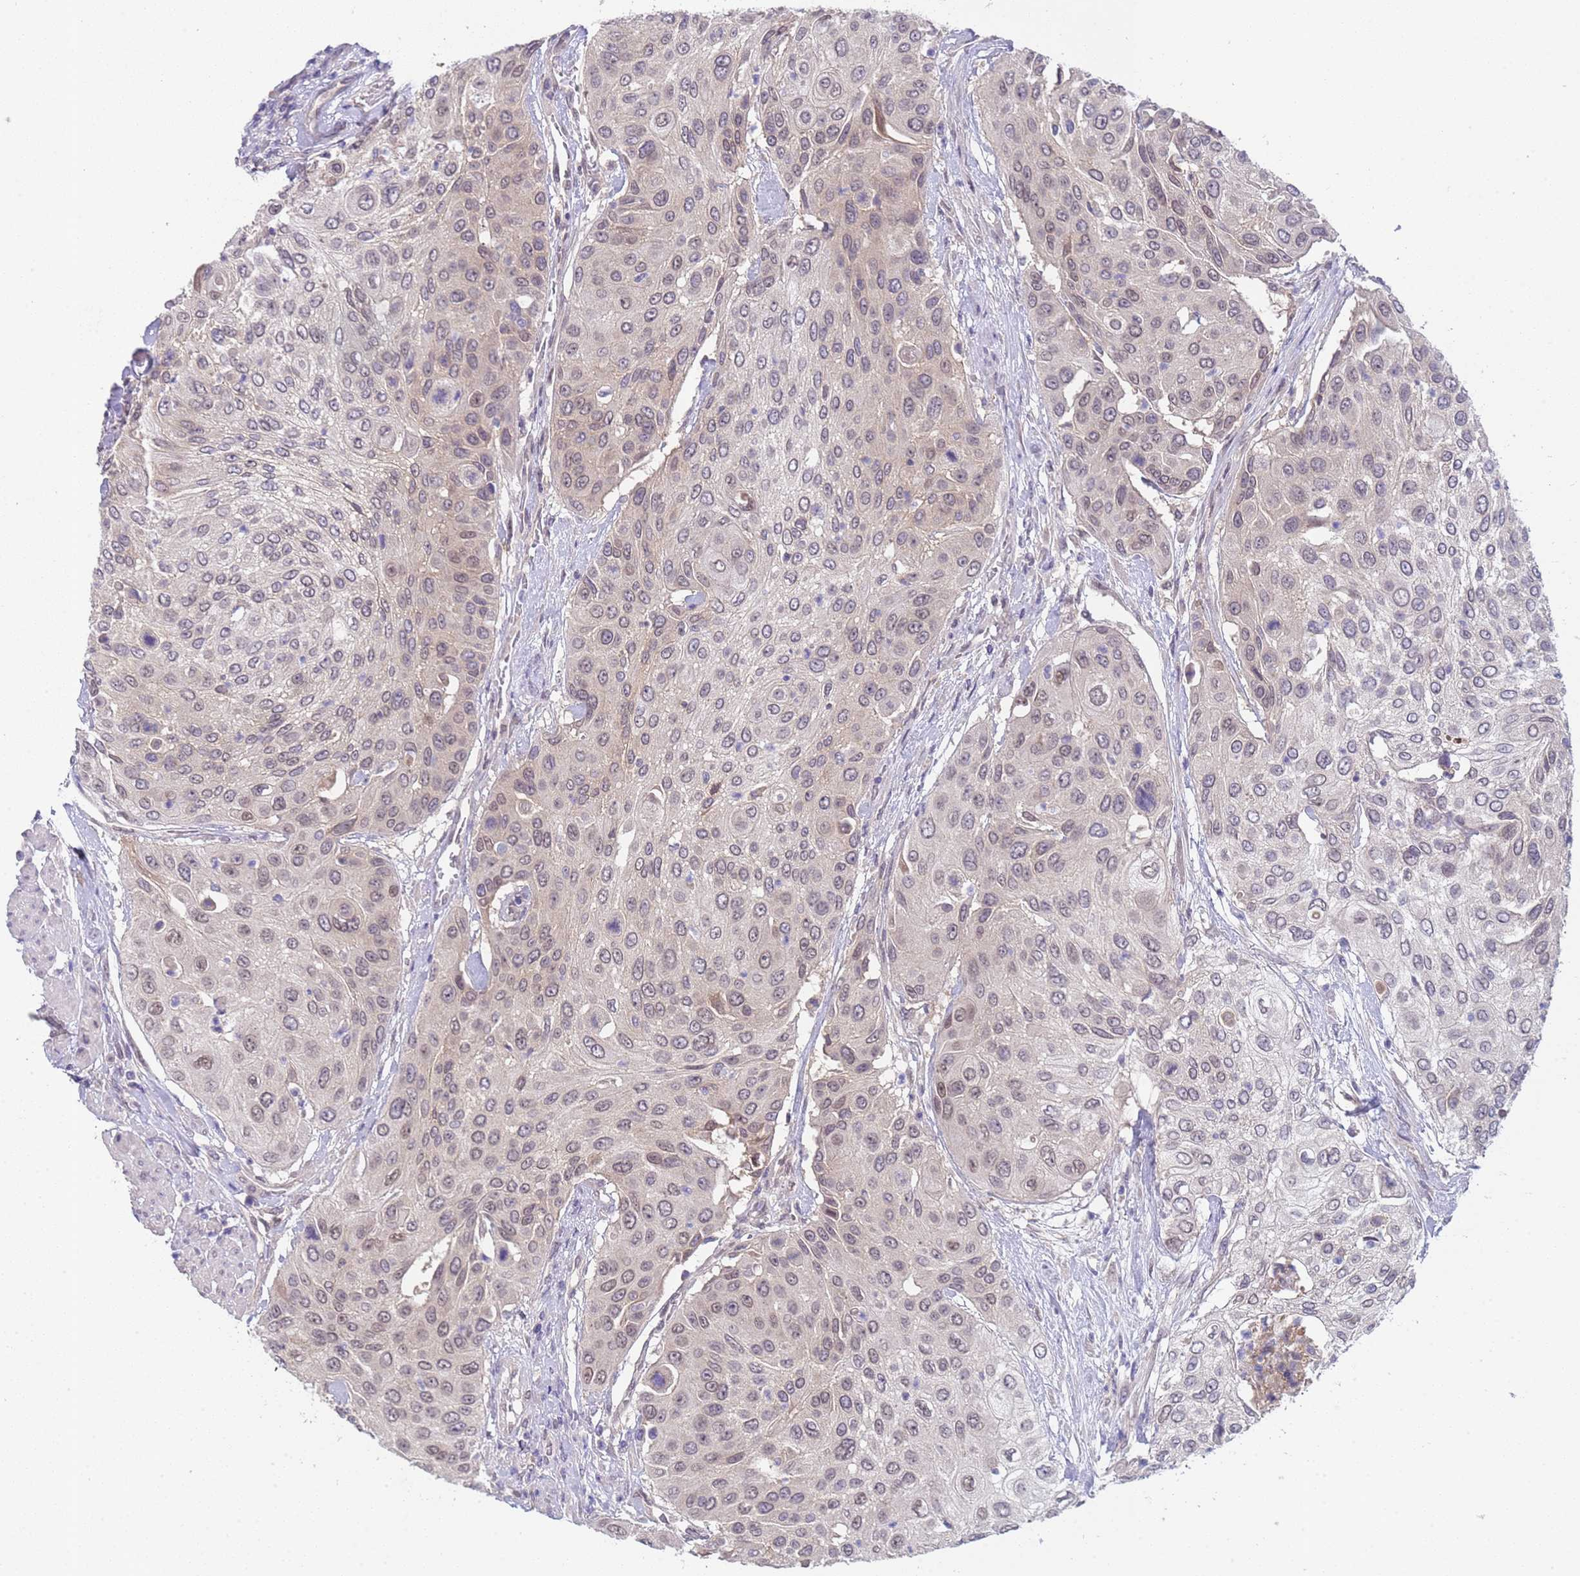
{"staining": {"intensity": "weak", "quantity": "<25%", "location": "cytoplasmic/membranous,nuclear"}, "tissue": "urothelial cancer", "cell_type": "Tumor cells", "image_type": "cancer", "snomed": [{"axis": "morphology", "description": "Urothelial carcinoma, High grade"}, {"axis": "topography", "description": "Urinary bladder"}], "caption": "This is a histopathology image of IHC staining of high-grade urothelial carcinoma, which shows no positivity in tumor cells. (Brightfield microscopy of DAB (3,3'-diaminobenzidine) immunohistochemistry at high magnification).", "gene": "TRMT10A", "patient": {"sex": "female", "age": 79}}